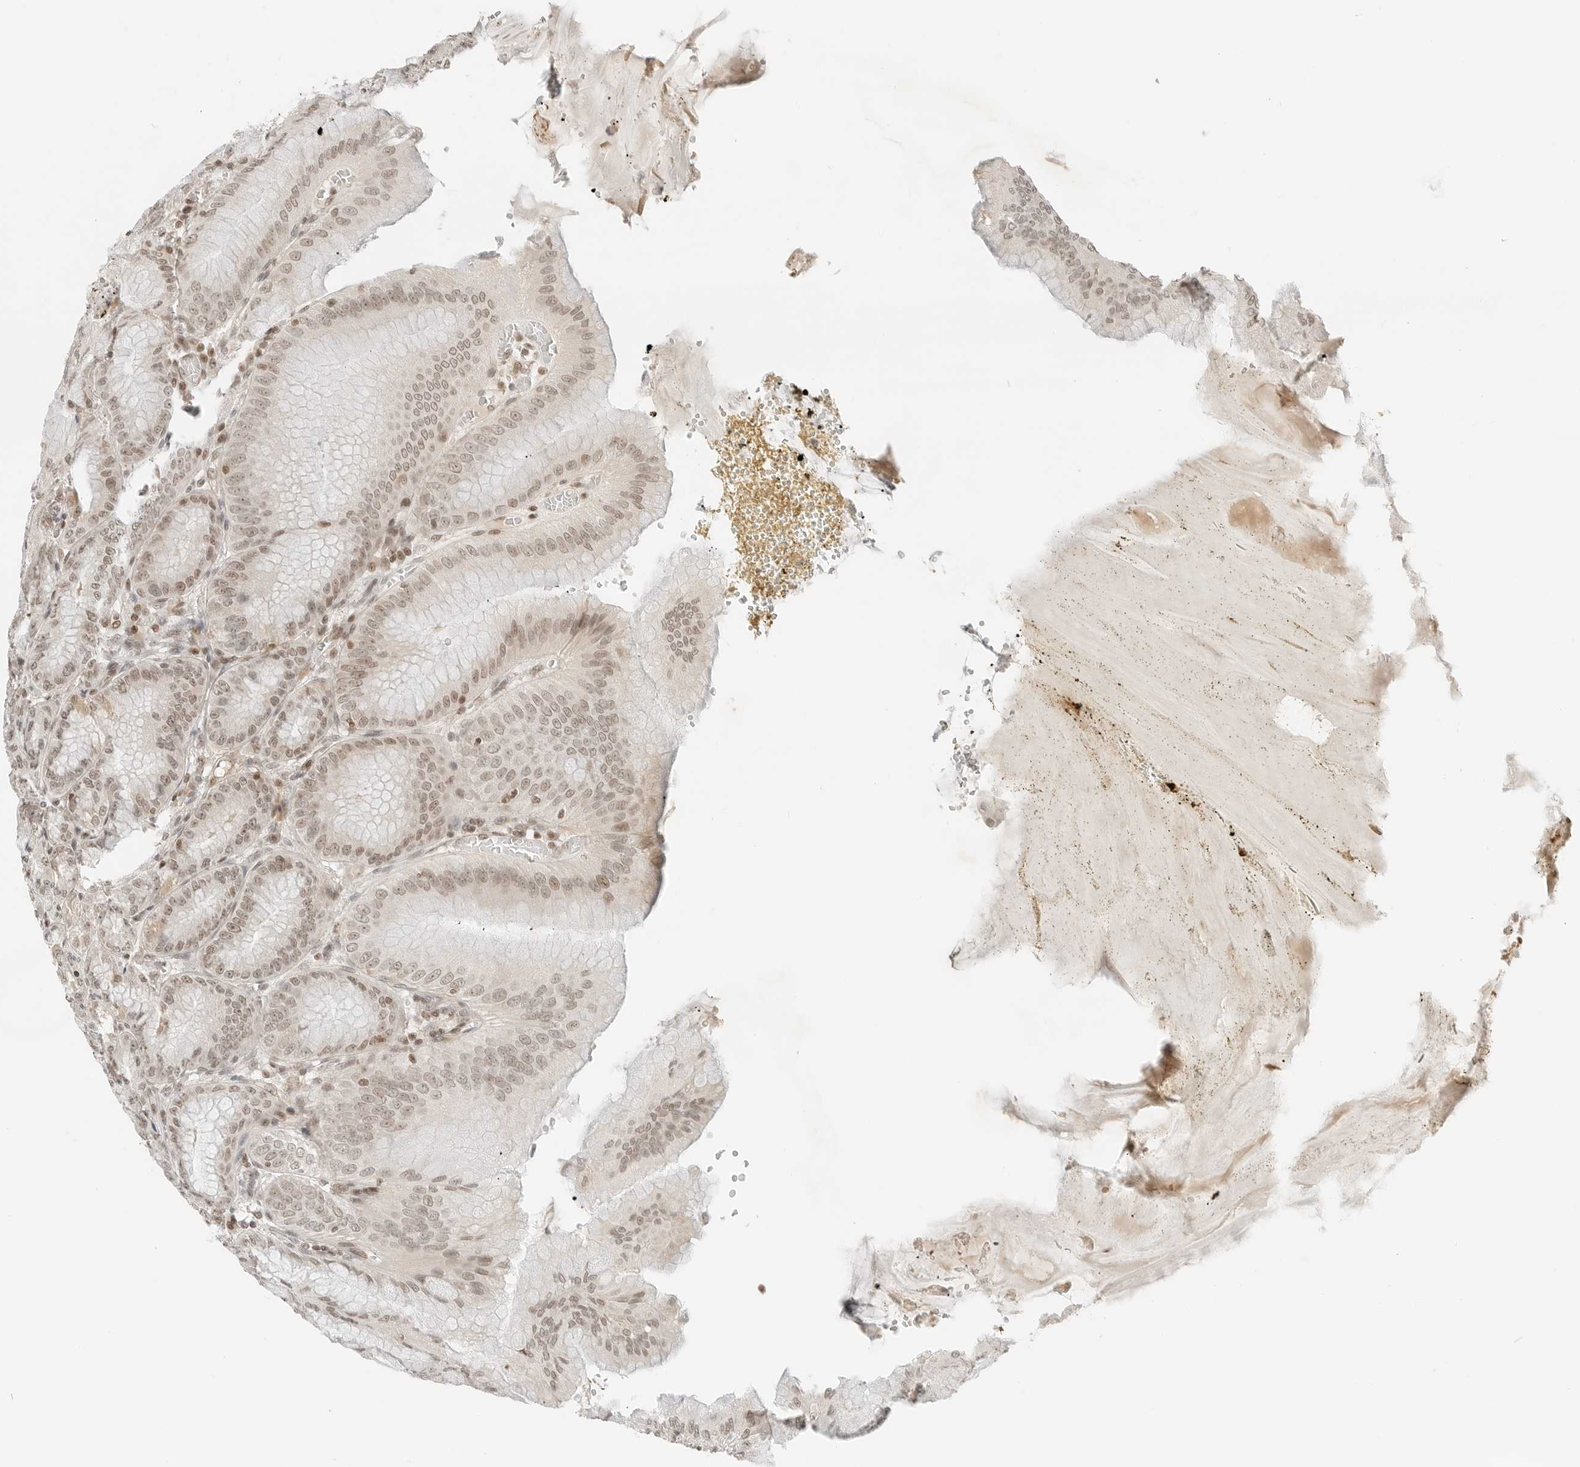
{"staining": {"intensity": "moderate", "quantity": ">75%", "location": "cytoplasmic/membranous,nuclear"}, "tissue": "stomach", "cell_type": "Glandular cells", "image_type": "normal", "snomed": [{"axis": "morphology", "description": "Normal tissue, NOS"}, {"axis": "topography", "description": "Stomach, lower"}], "caption": "Immunohistochemical staining of benign stomach shows >75% levels of moderate cytoplasmic/membranous,nuclear protein positivity in approximately >75% of glandular cells.", "gene": "CRTC2", "patient": {"sex": "male", "age": 71}}